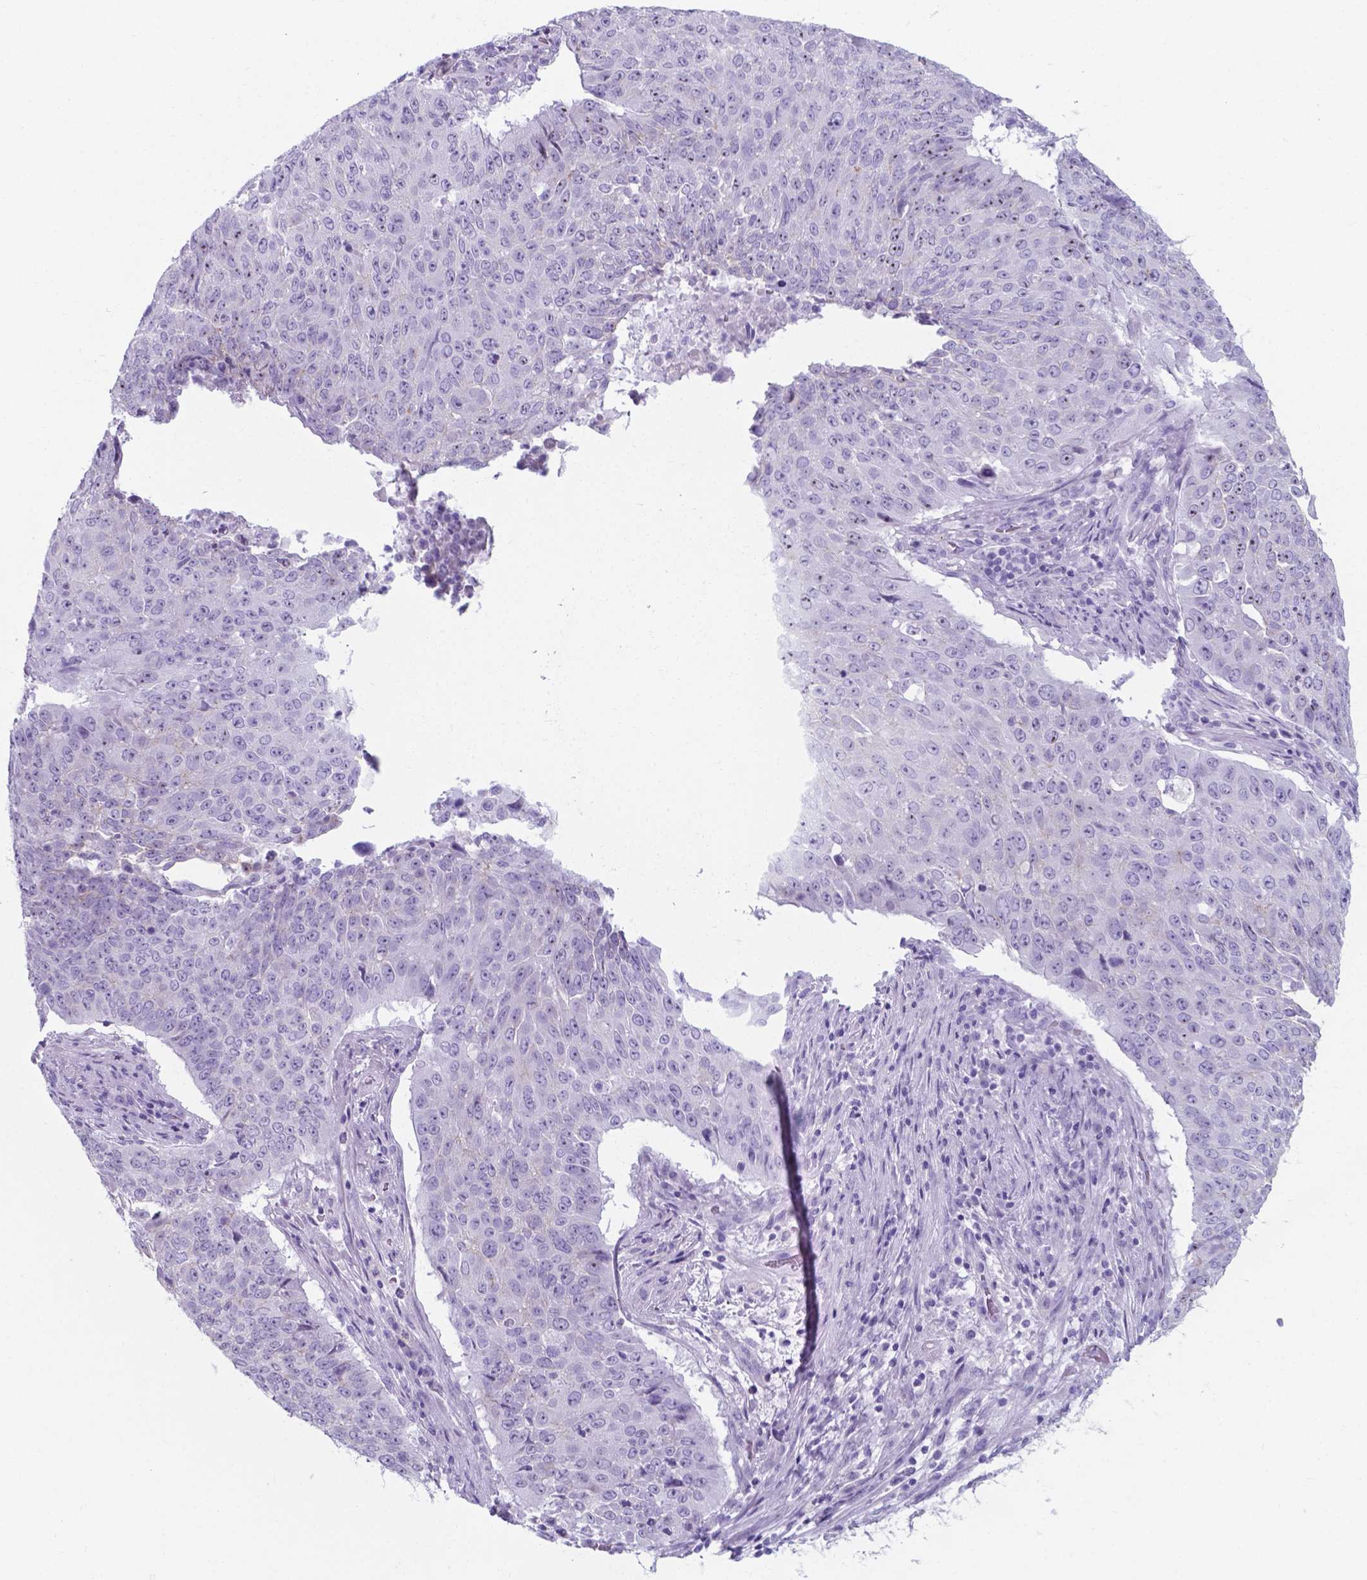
{"staining": {"intensity": "negative", "quantity": "none", "location": "none"}, "tissue": "lung cancer", "cell_type": "Tumor cells", "image_type": "cancer", "snomed": [{"axis": "morphology", "description": "Normal tissue, NOS"}, {"axis": "morphology", "description": "Squamous cell carcinoma, NOS"}, {"axis": "topography", "description": "Bronchus"}, {"axis": "topography", "description": "Lung"}], "caption": "A high-resolution micrograph shows IHC staining of lung cancer, which demonstrates no significant positivity in tumor cells.", "gene": "AP5B1", "patient": {"sex": "male", "age": 64}}